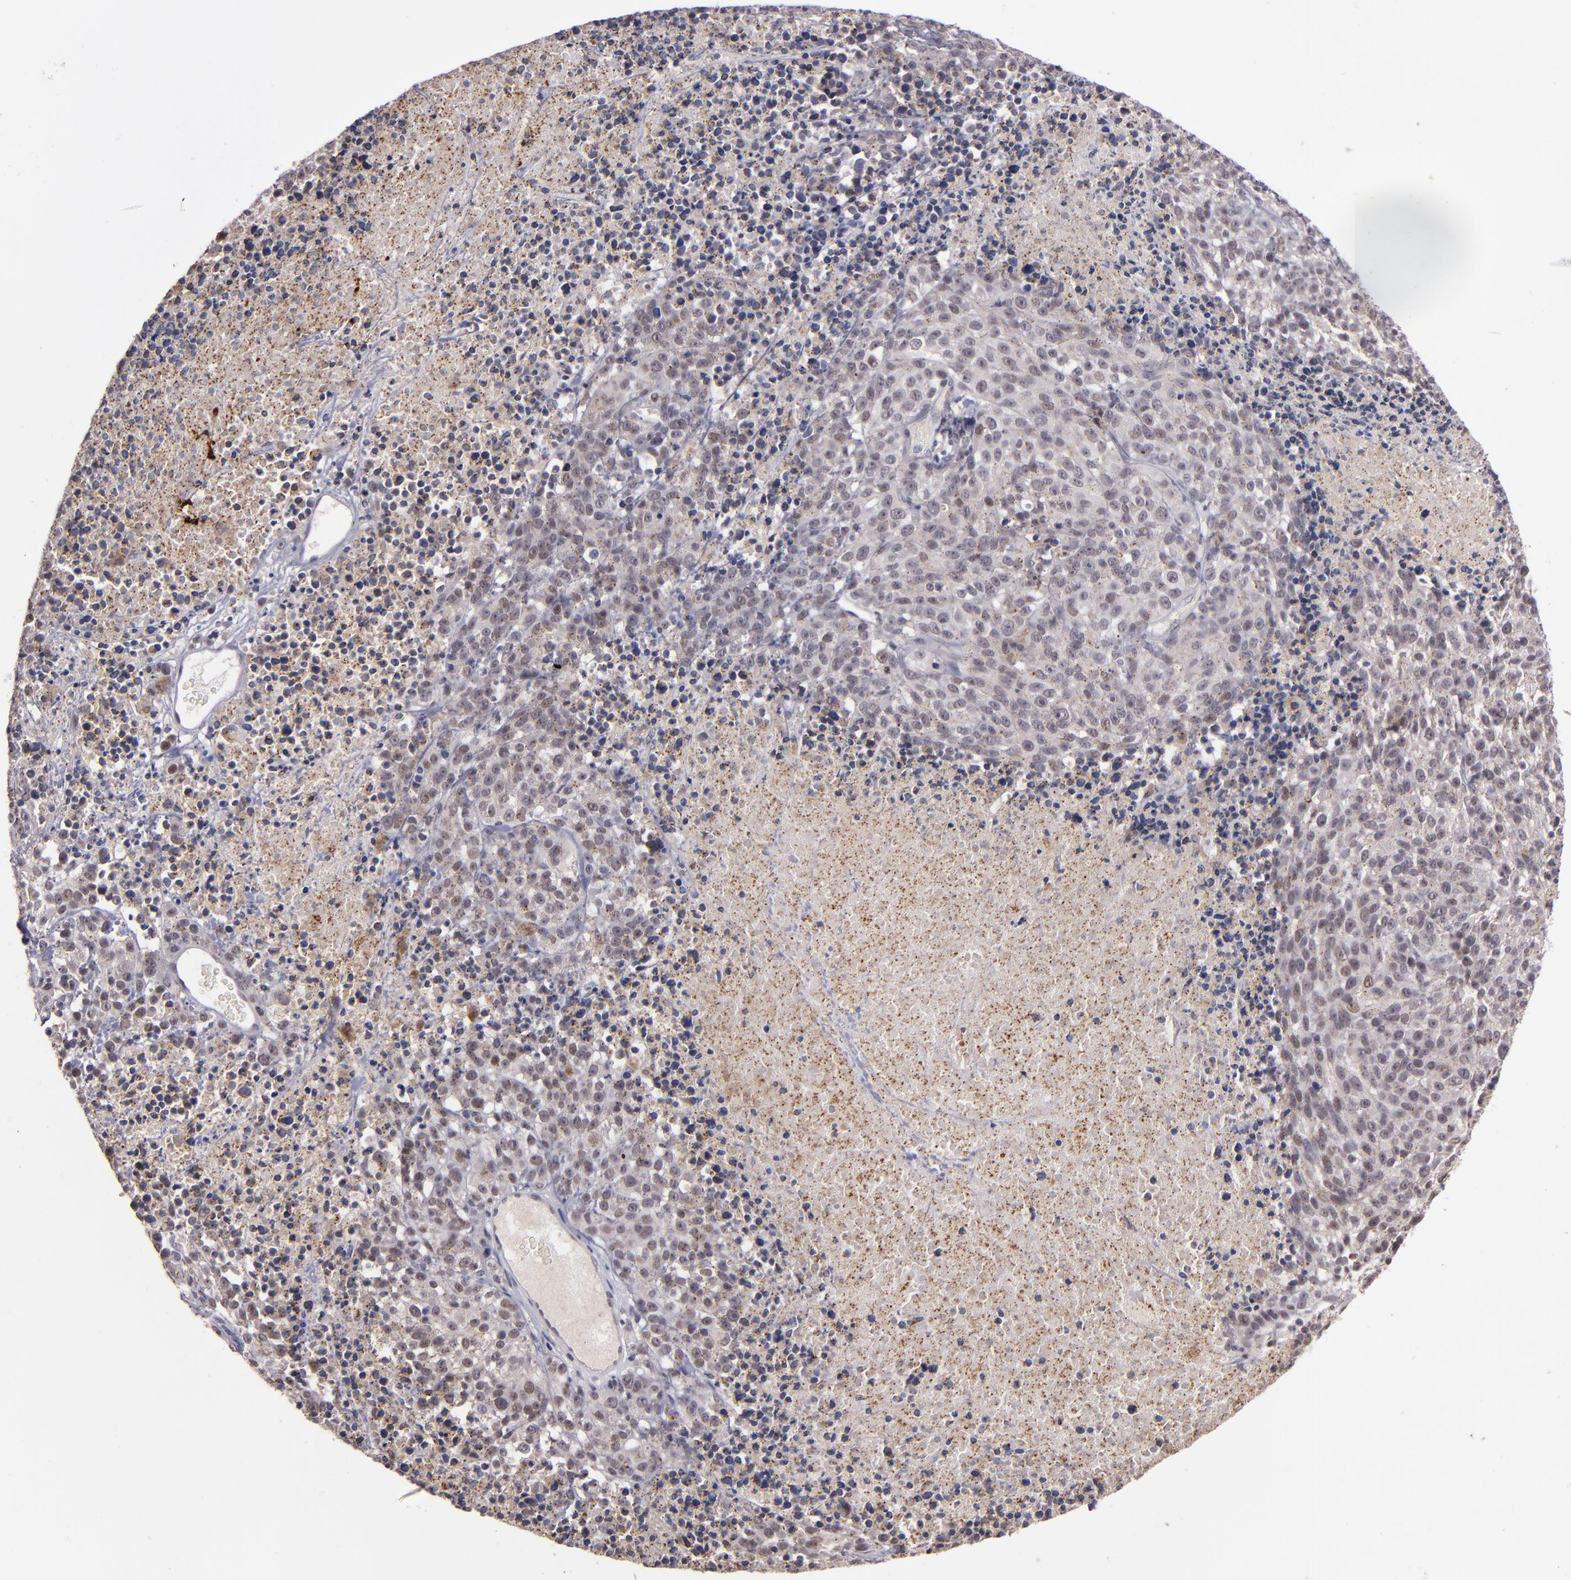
{"staining": {"intensity": "weak", "quantity": ">75%", "location": "cytoplasmic/membranous"}, "tissue": "melanoma", "cell_type": "Tumor cells", "image_type": "cancer", "snomed": [{"axis": "morphology", "description": "Malignant melanoma, Metastatic site"}, {"axis": "topography", "description": "Cerebral cortex"}], "caption": "An immunohistochemistry photomicrograph of neoplastic tissue is shown. Protein staining in brown shows weak cytoplasmic/membranous positivity in malignant melanoma (metastatic site) within tumor cells.", "gene": "SYP", "patient": {"sex": "female", "age": 52}}